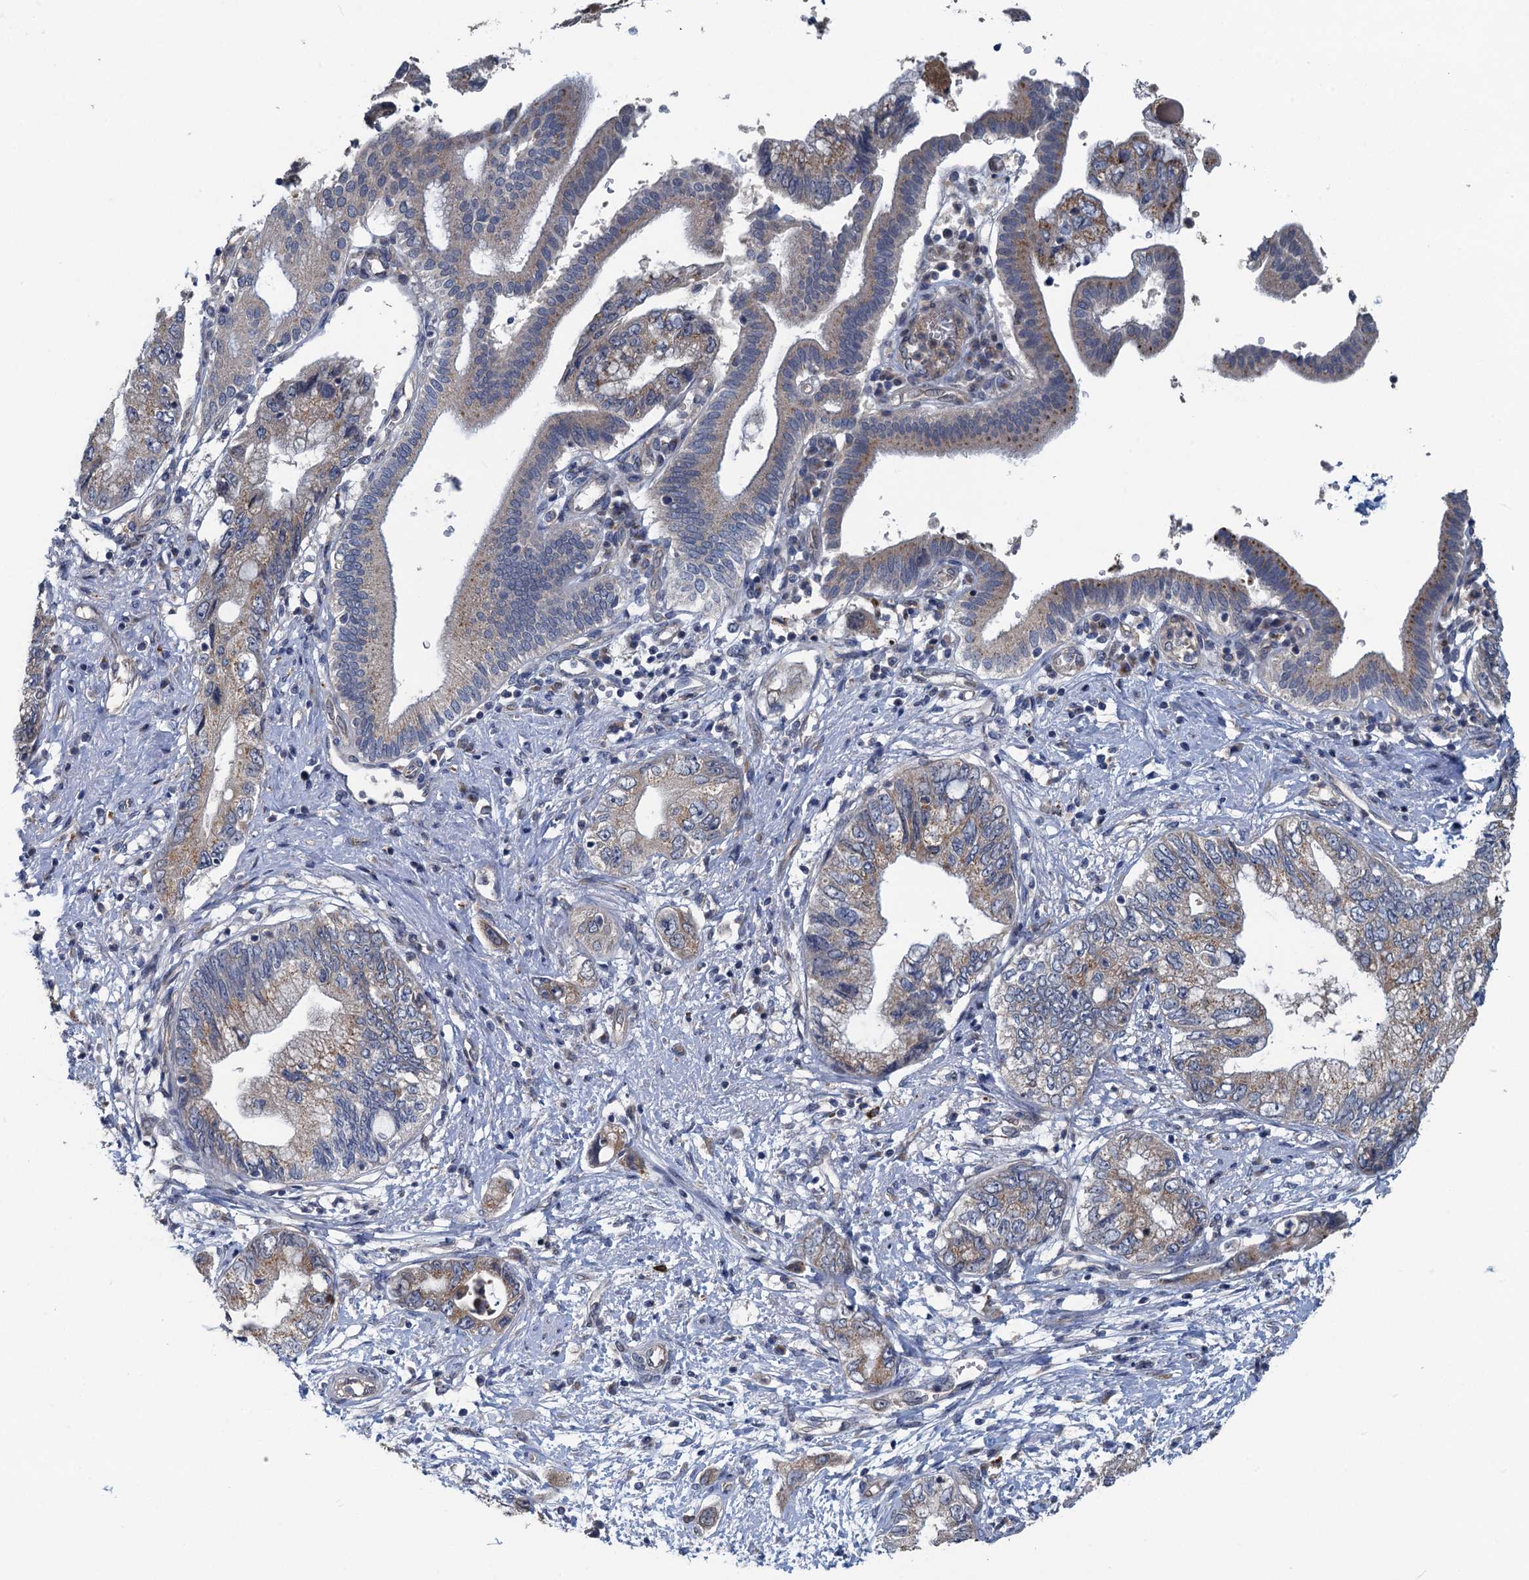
{"staining": {"intensity": "weak", "quantity": "25%-75%", "location": "cytoplasmic/membranous"}, "tissue": "pancreatic cancer", "cell_type": "Tumor cells", "image_type": "cancer", "snomed": [{"axis": "morphology", "description": "Adenocarcinoma, NOS"}, {"axis": "topography", "description": "Pancreas"}], "caption": "Protein positivity by IHC reveals weak cytoplasmic/membranous expression in approximately 25%-75% of tumor cells in pancreatic adenocarcinoma.", "gene": "KBTBD8", "patient": {"sex": "female", "age": 73}}